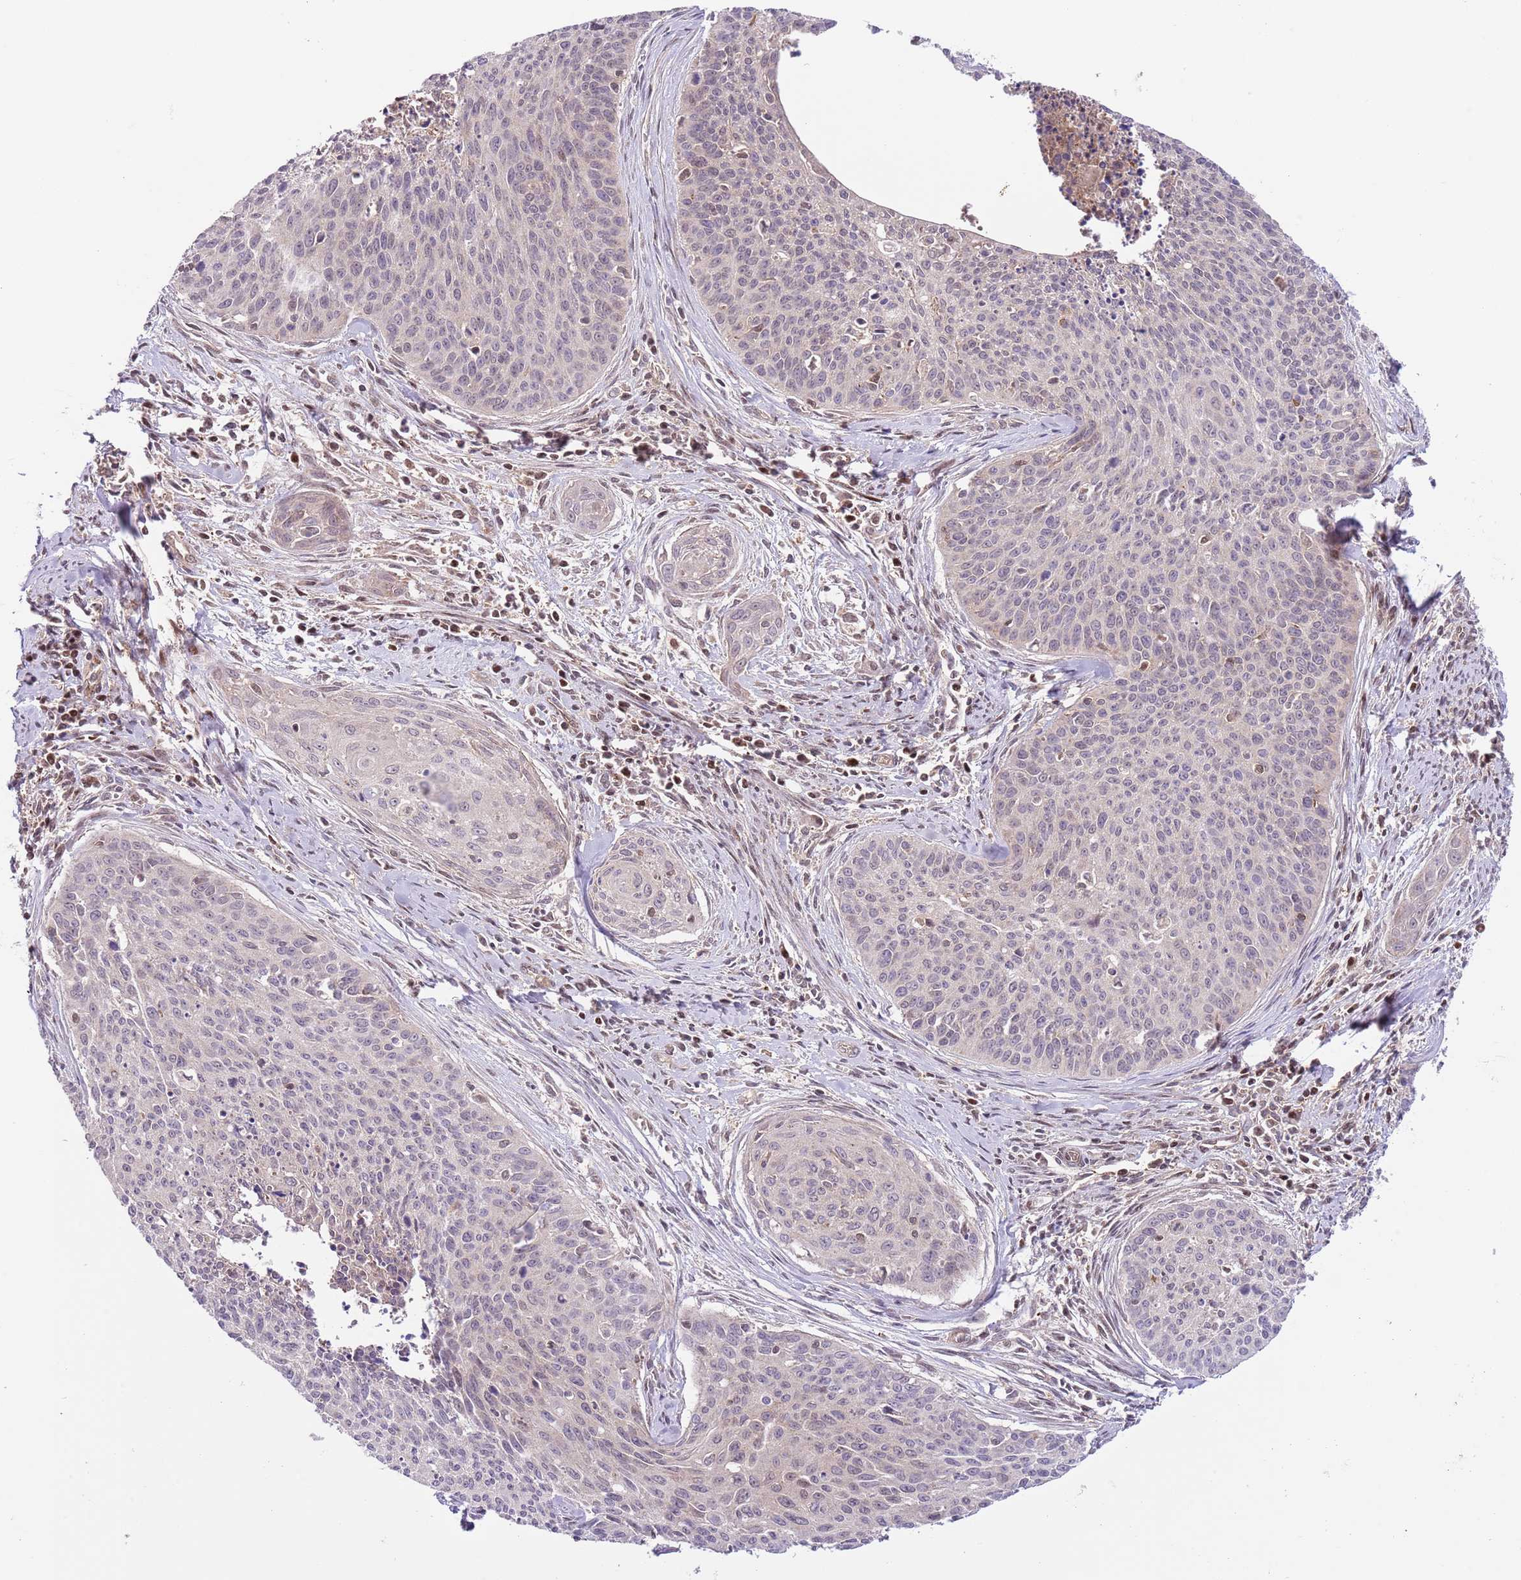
{"staining": {"intensity": "negative", "quantity": "none", "location": "none"}, "tissue": "cervical cancer", "cell_type": "Tumor cells", "image_type": "cancer", "snomed": [{"axis": "morphology", "description": "Squamous cell carcinoma, NOS"}, {"axis": "topography", "description": "Cervix"}], "caption": "Immunohistochemistry (IHC) photomicrograph of human cervical cancer stained for a protein (brown), which reveals no positivity in tumor cells.", "gene": "HDHD2", "patient": {"sex": "female", "age": 55}}